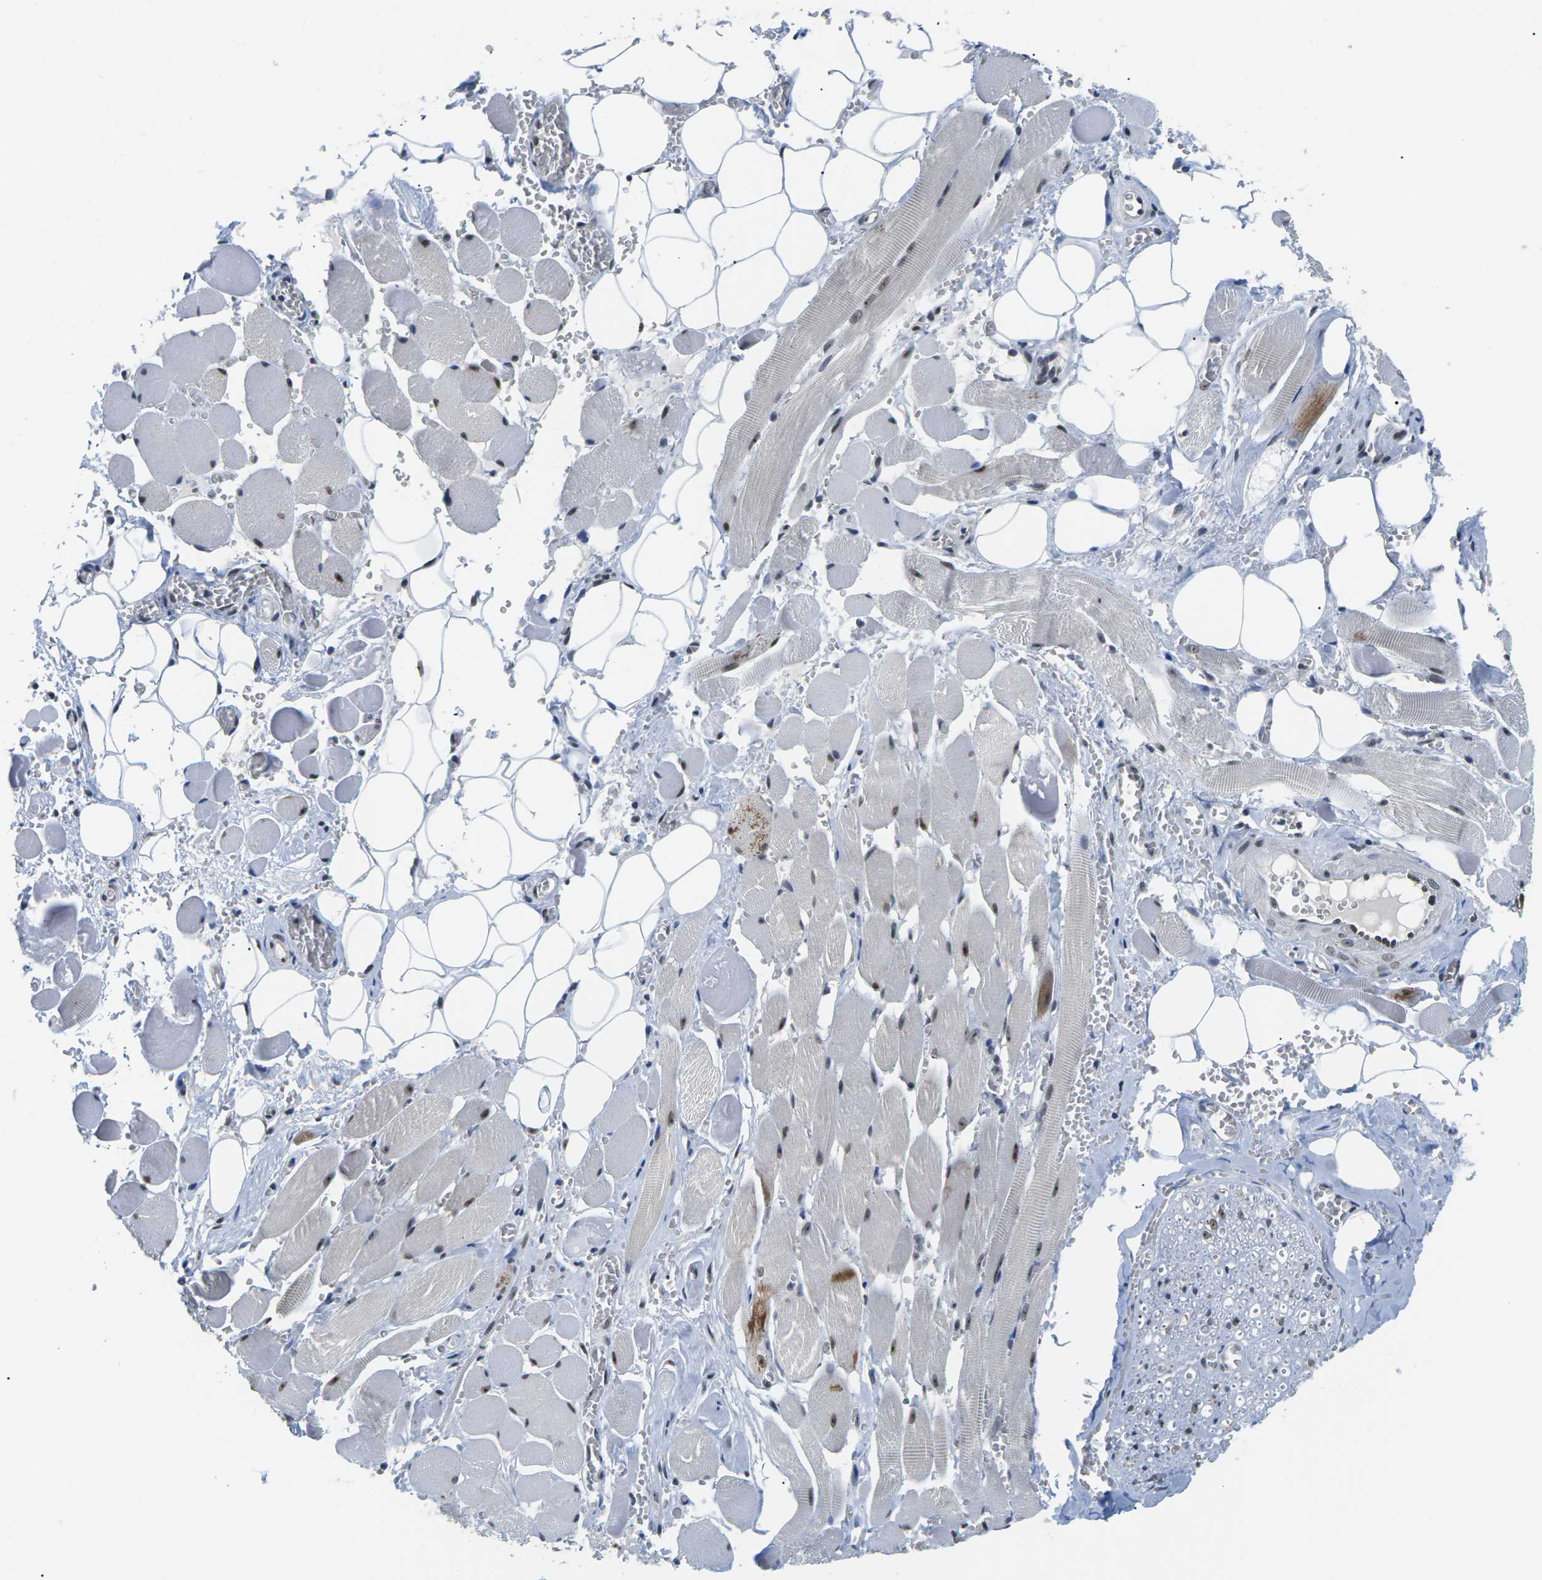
{"staining": {"intensity": "negative", "quantity": "none", "location": "none"}, "tissue": "adipose tissue", "cell_type": "Adipocytes", "image_type": "normal", "snomed": [{"axis": "morphology", "description": "Squamous cell carcinoma, NOS"}, {"axis": "topography", "description": "Oral tissue"}, {"axis": "topography", "description": "Head-Neck"}], "caption": "A micrograph of human adipose tissue is negative for staining in adipocytes. The staining is performed using DAB brown chromogen with nuclei counter-stained in using hematoxylin.", "gene": "NSRP1", "patient": {"sex": "female", "age": 50}}